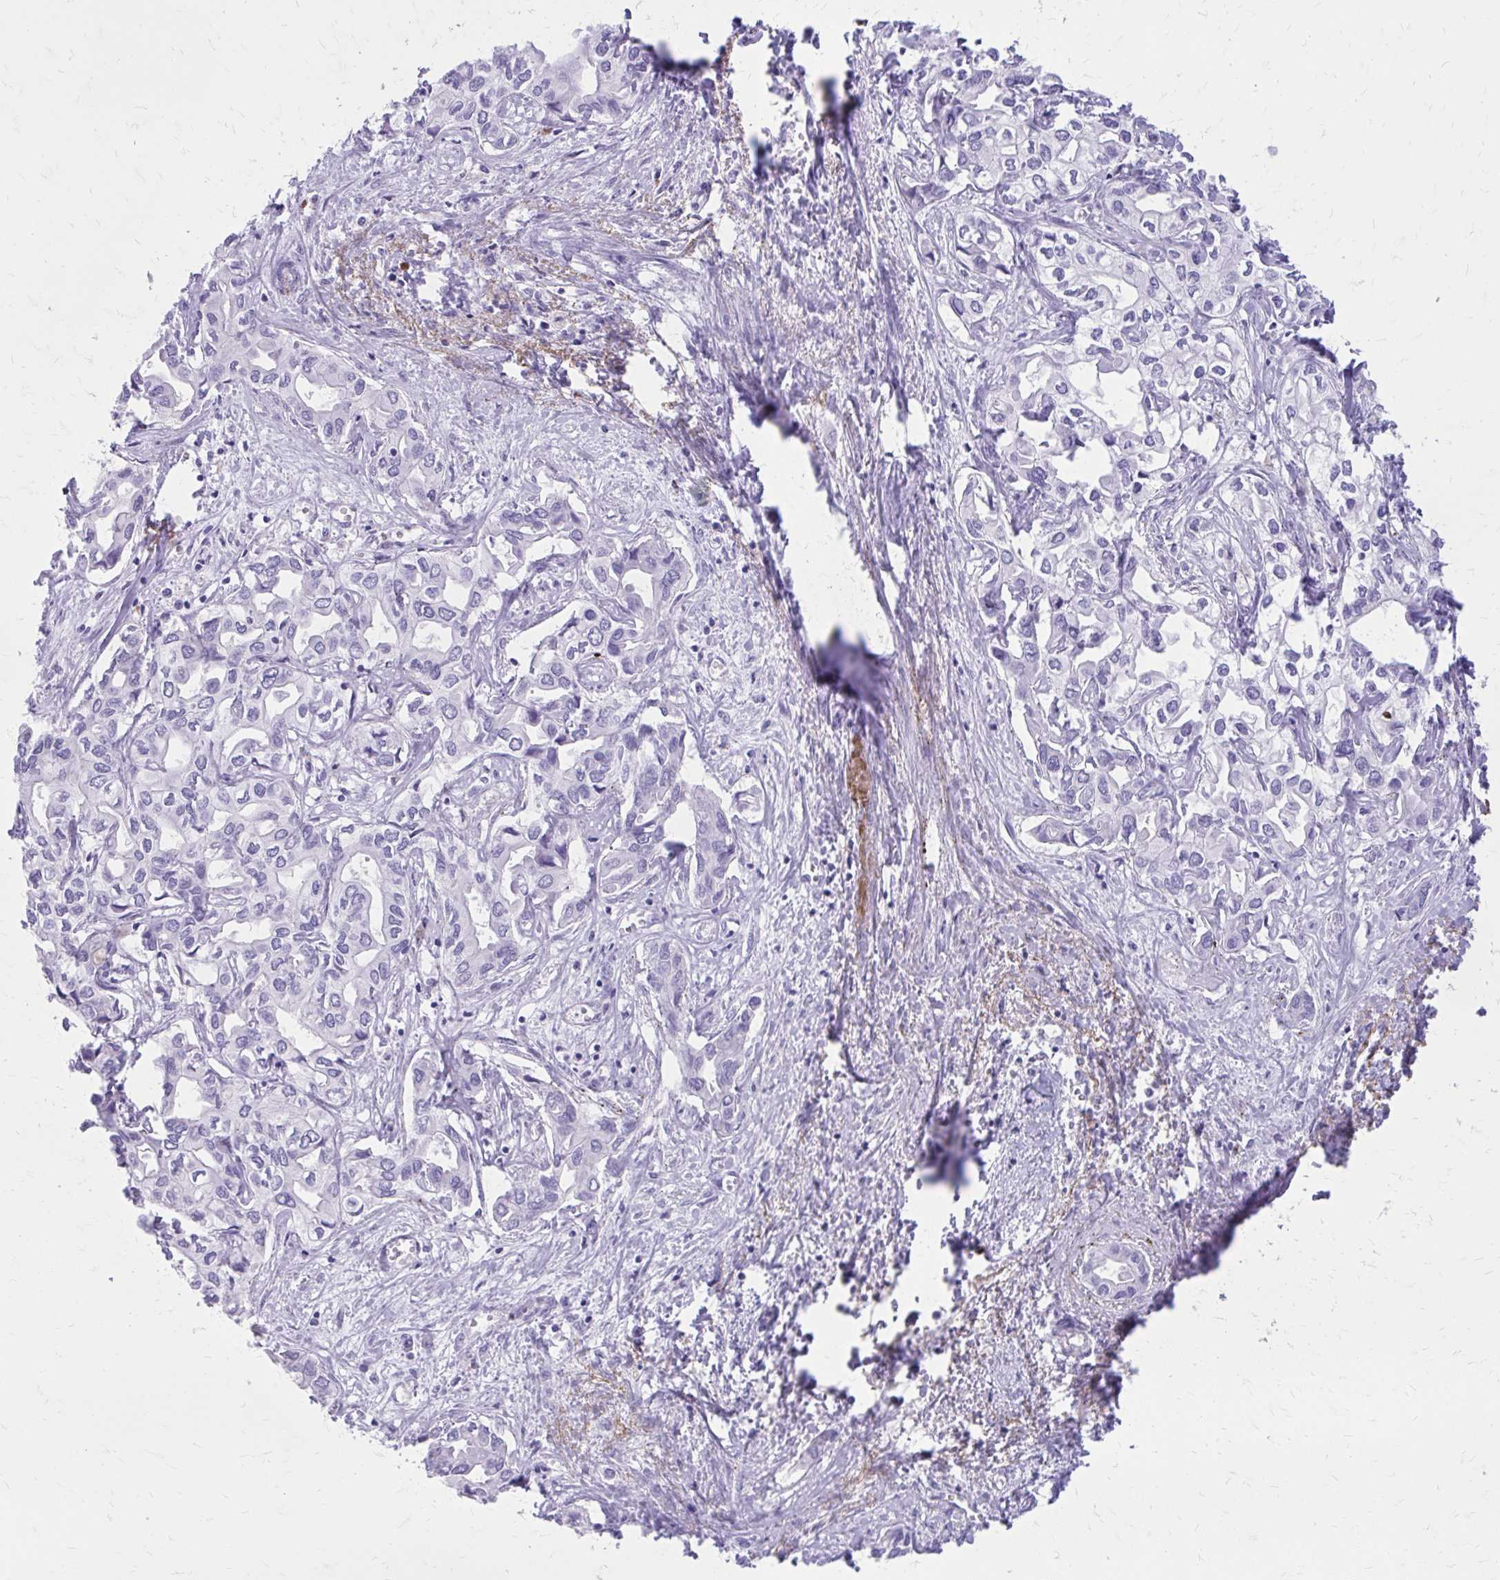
{"staining": {"intensity": "negative", "quantity": "none", "location": "none"}, "tissue": "liver cancer", "cell_type": "Tumor cells", "image_type": "cancer", "snomed": [{"axis": "morphology", "description": "Cholangiocarcinoma"}, {"axis": "topography", "description": "Liver"}], "caption": "Immunohistochemical staining of human liver cancer (cholangiocarcinoma) displays no significant staining in tumor cells.", "gene": "SATL1", "patient": {"sex": "female", "age": 64}}